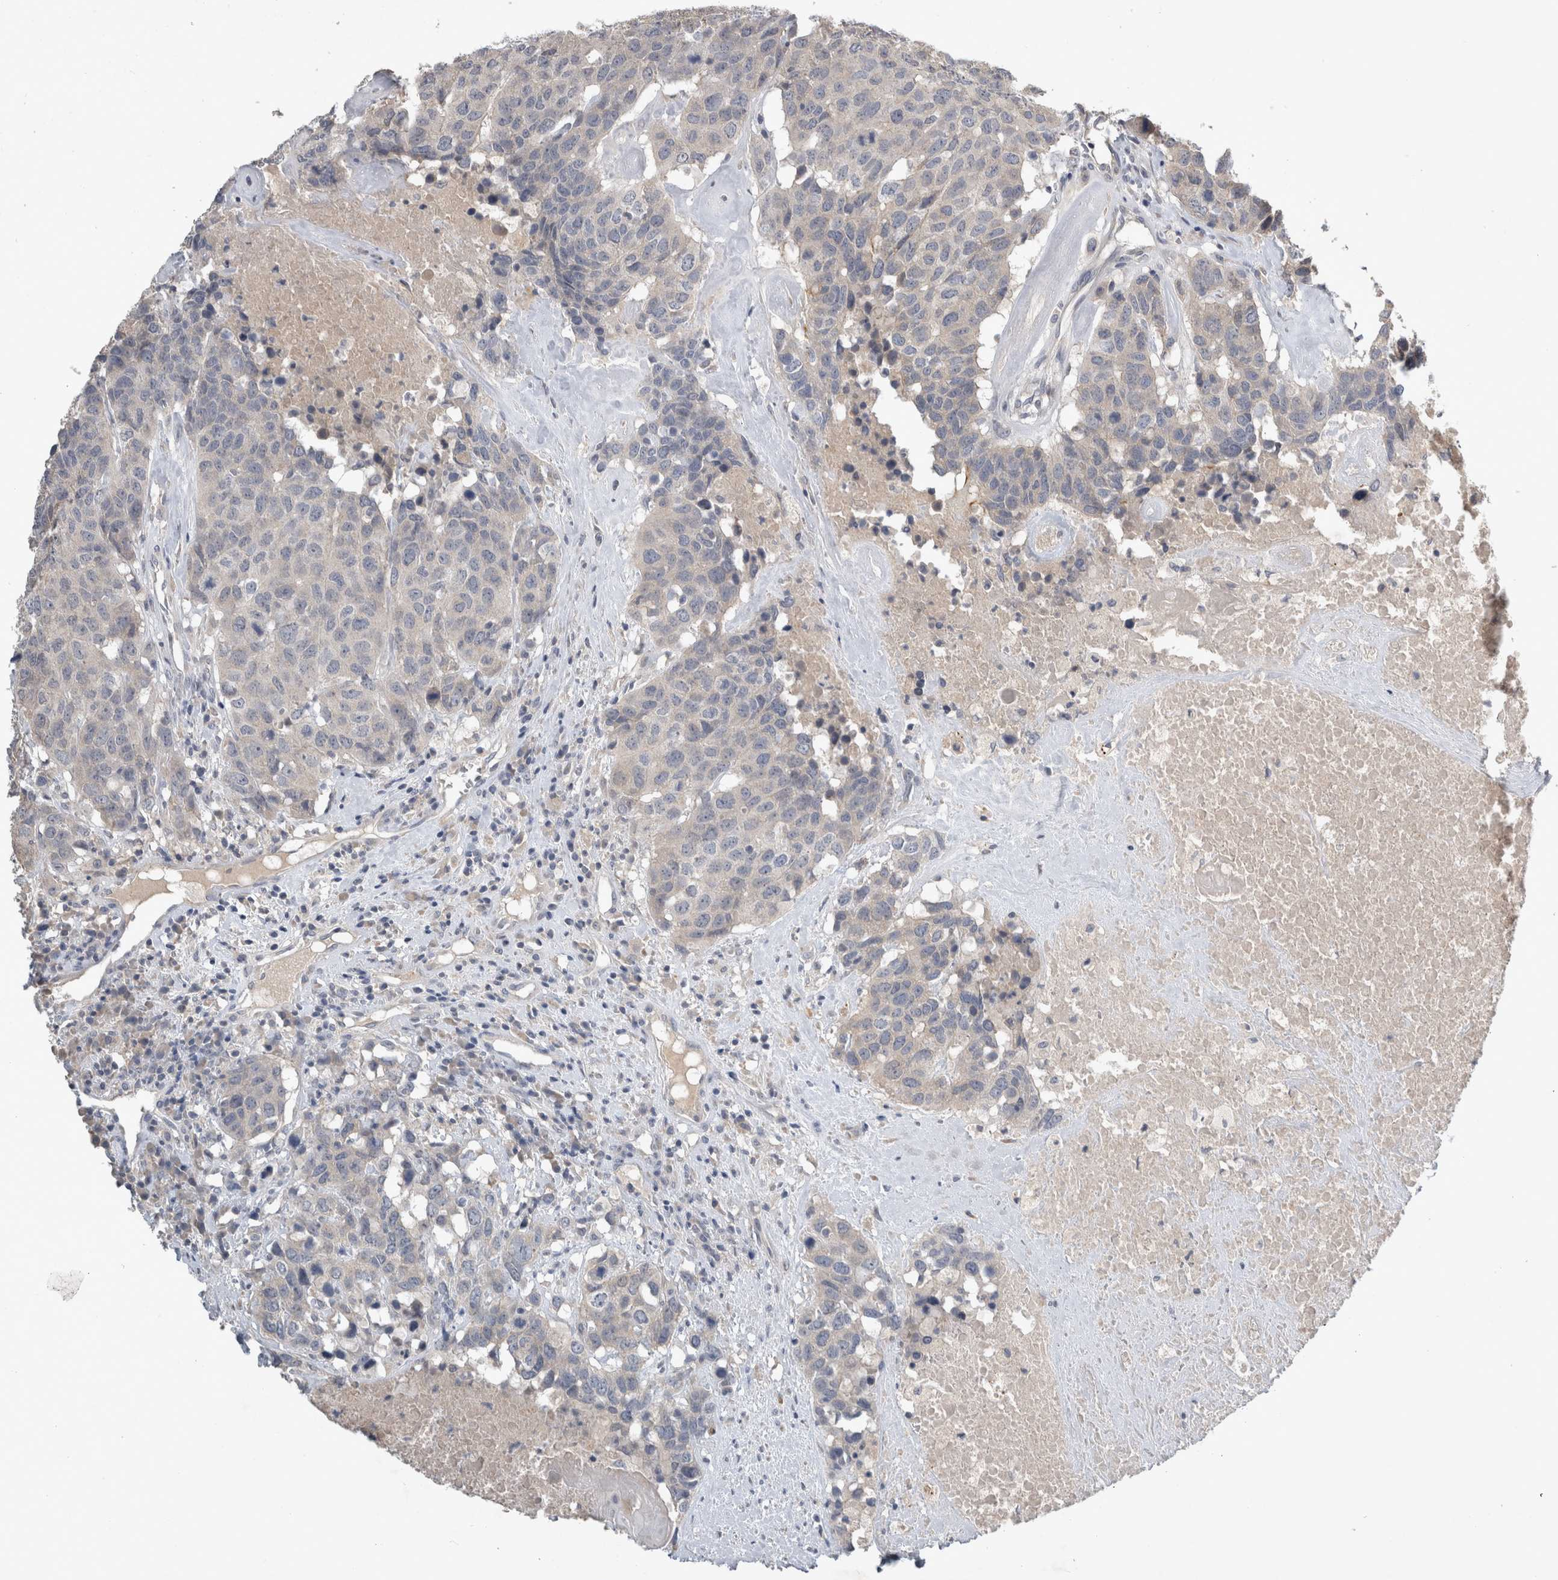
{"staining": {"intensity": "negative", "quantity": "none", "location": "none"}, "tissue": "head and neck cancer", "cell_type": "Tumor cells", "image_type": "cancer", "snomed": [{"axis": "morphology", "description": "Squamous cell carcinoma, NOS"}, {"axis": "topography", "description": "Head-Neck"}], "caption": "Tumor cells show no significant expression in head and neck cancer.", "gene": "SLC22A11", "patient": {"sex": "male", "age": 66}}